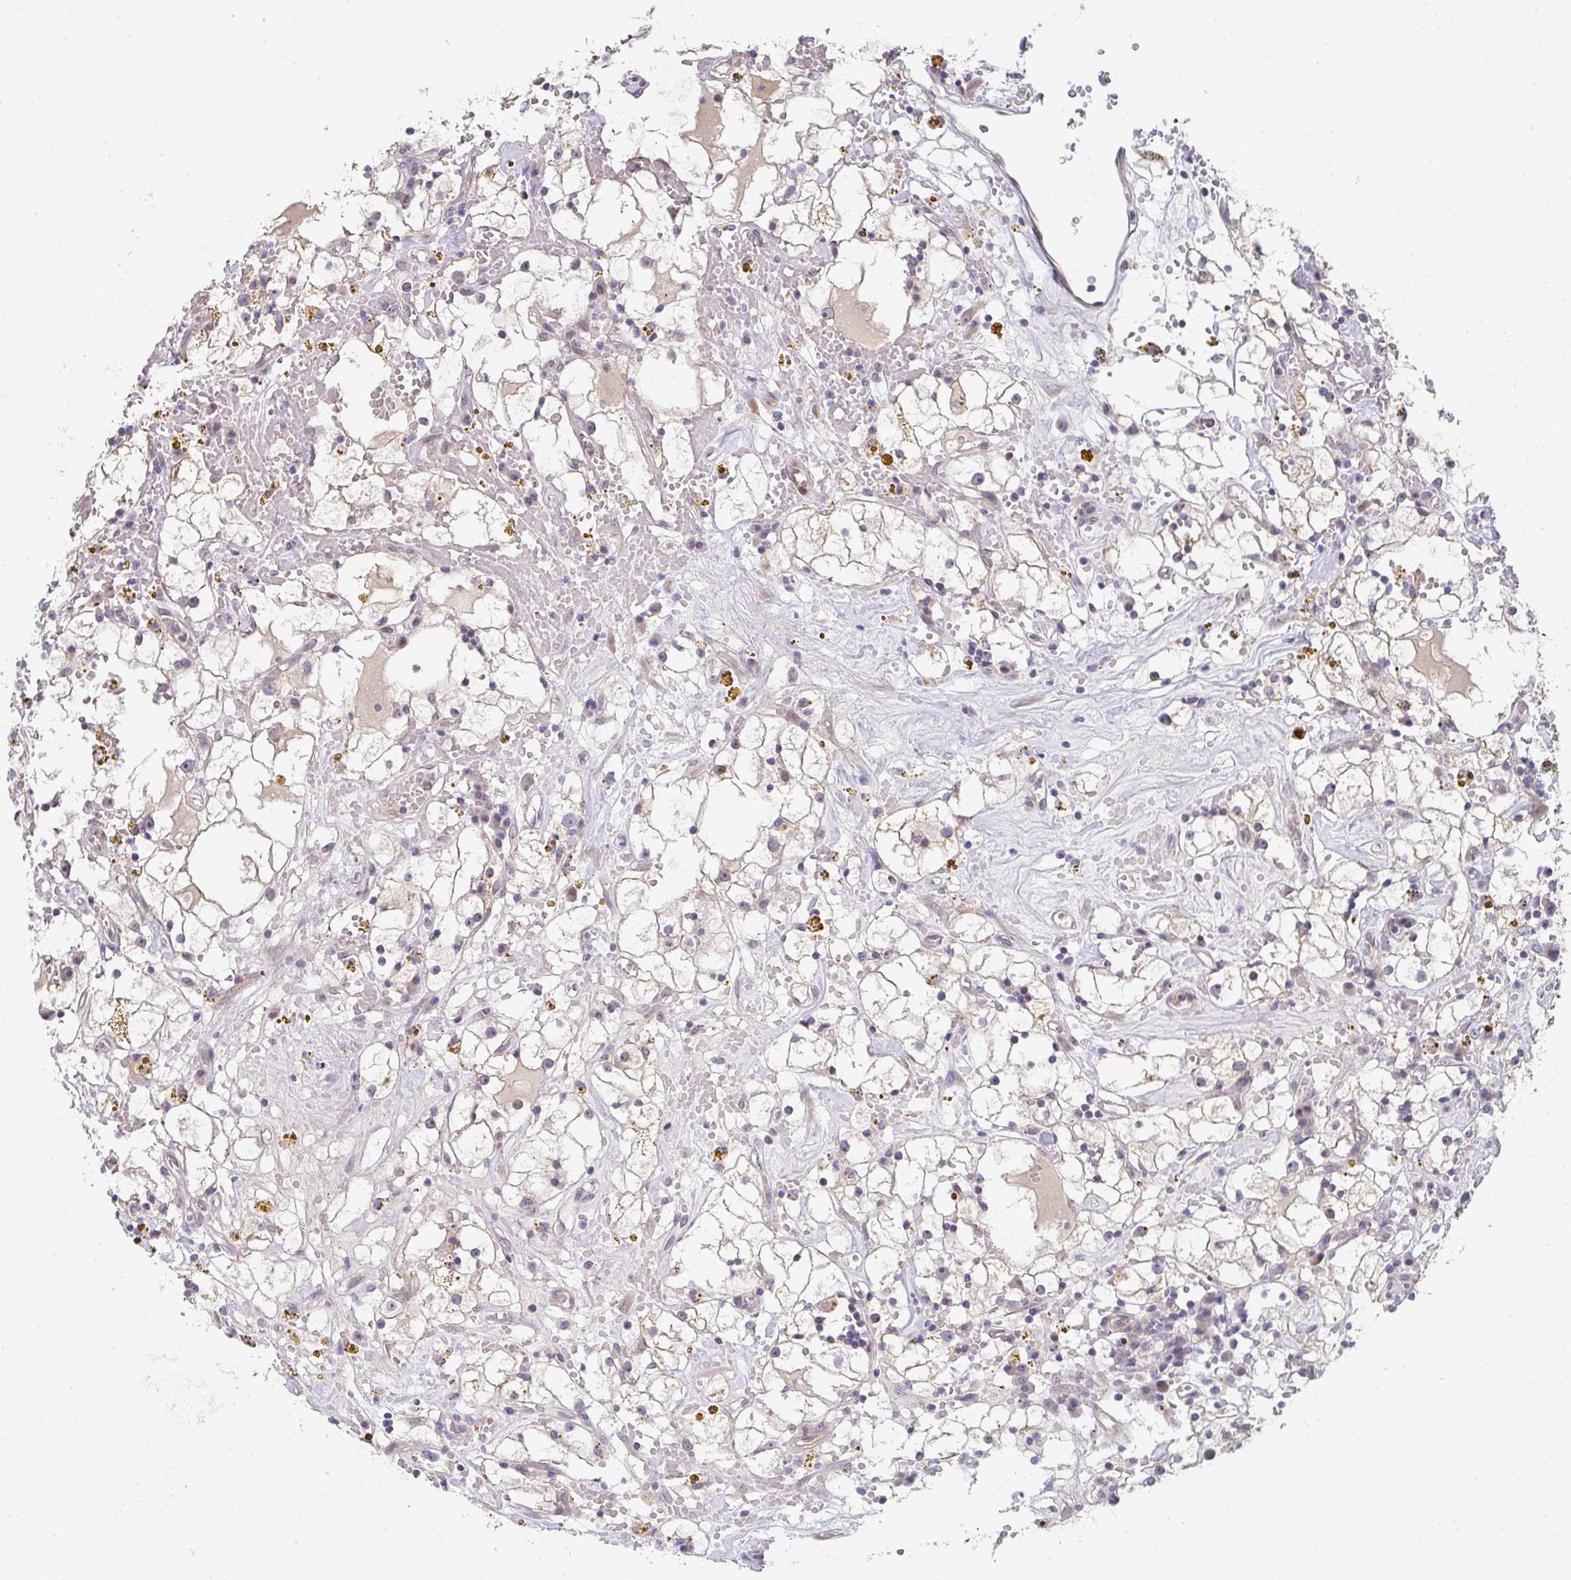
{"staining": {"intensity": "negative", "quantity": "none", "location": "none"}, "tissue": "renal cancer", "cell_type": "Tumor cells", "image_type": "cancer", "snomed": [{"axis": "morphology", "description": "Adenocarcinoma, NOS"}, {"axis": "topography", "description": "Kidney"}], "caption": "The photomicrograph demonstrates no staining of tumor cells in renal adenocarcinoma.", "gene": "TNFRSF10A", "patient": {"sex": "male", "age": 56}}